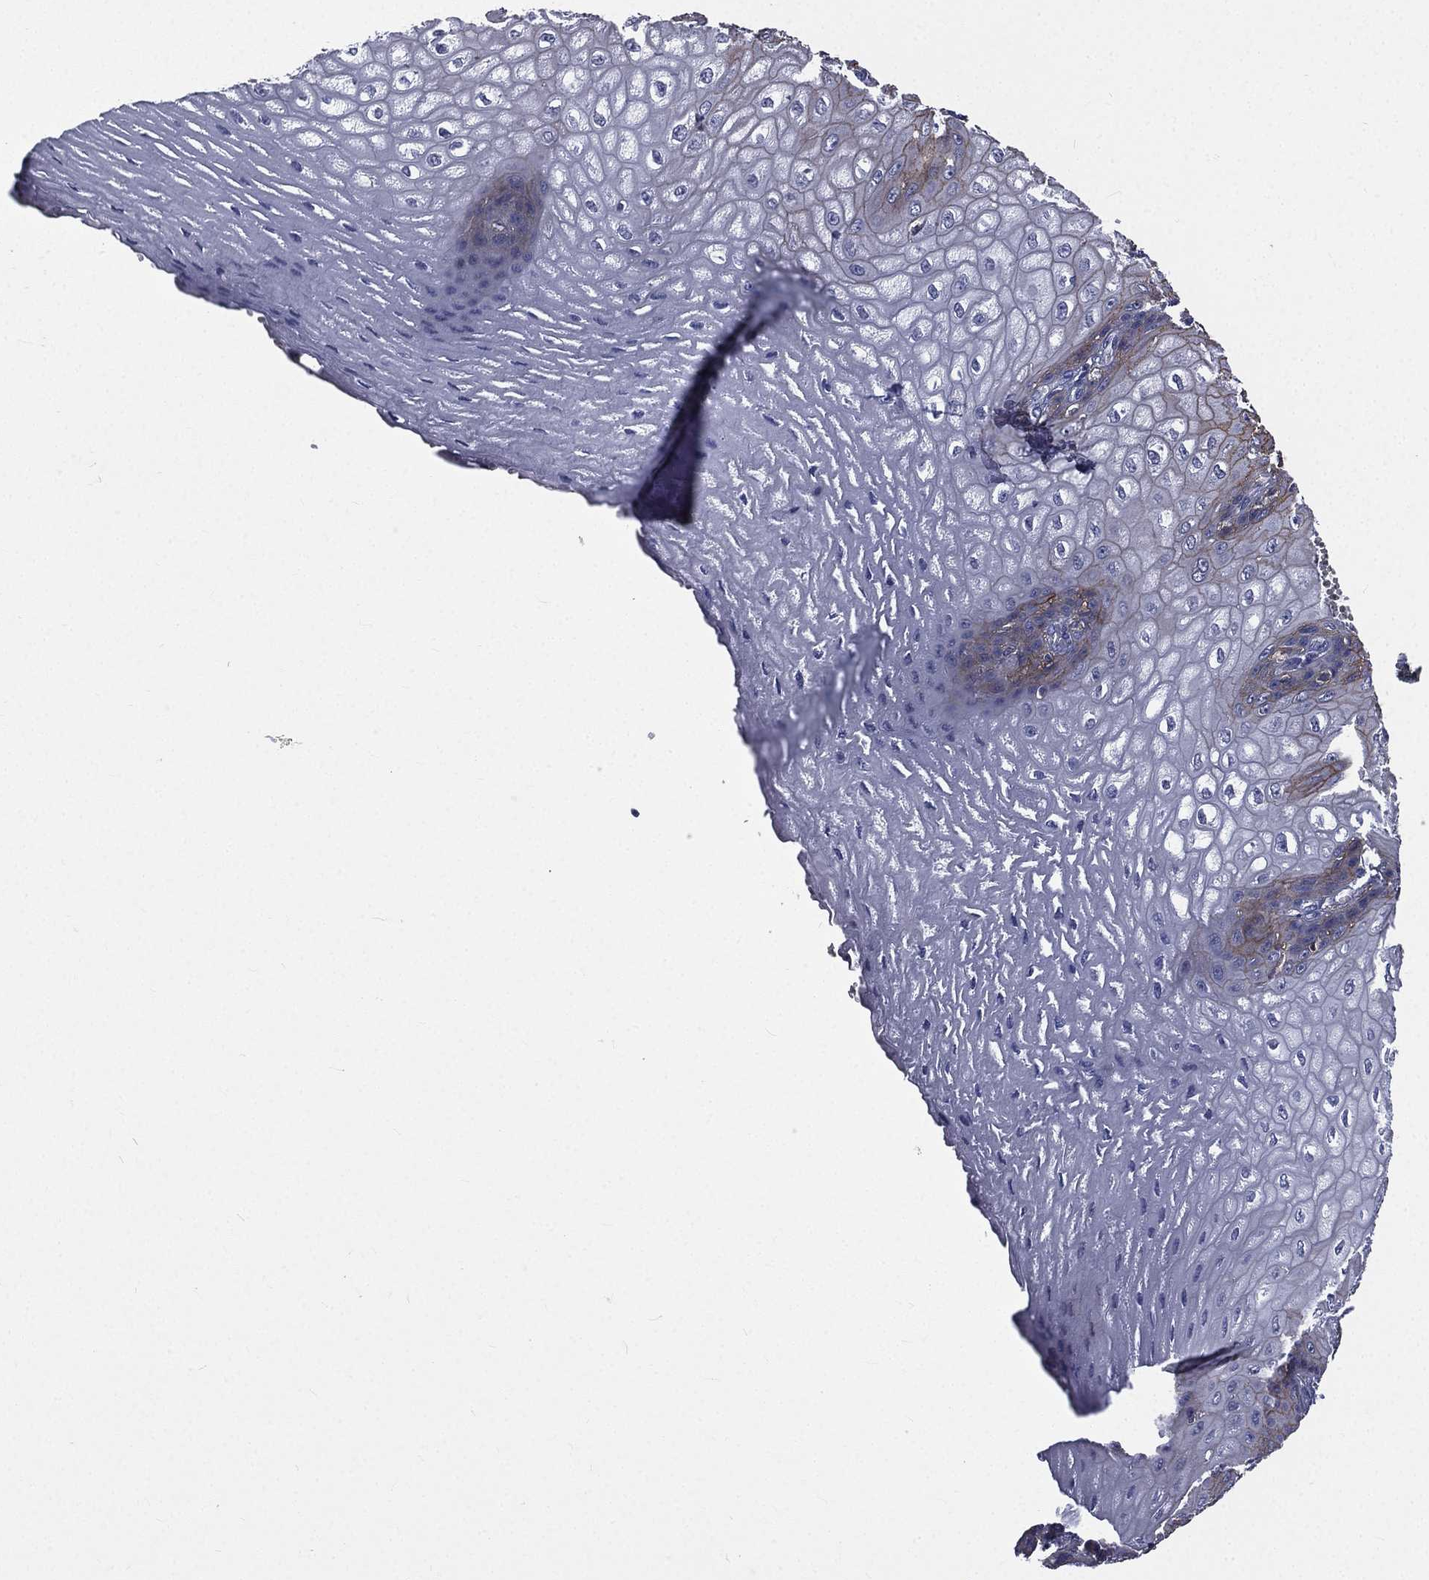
{"staining": {"intensity": "strong", "quantity": "<25%", "location": "cytoplasmic/membranous"}, "tissue": "esophagus", "cell_type": "Squamous epithelial cells", "image_type": "normal", "snomed": [{"axis": "morphology", "description": "Normal tissue, NOS"}, {"axis": "topography", "description": "Esophagus"}], "caption": "IHC micrograph of benign human esophagus stained for a protein (brown), which displays medium levels of strong cytoplasmic/membranous positivity in about <25% of squamous epithelial cells.", "gene": "CA12", "patient": {"sex": "male", "age": 58}}